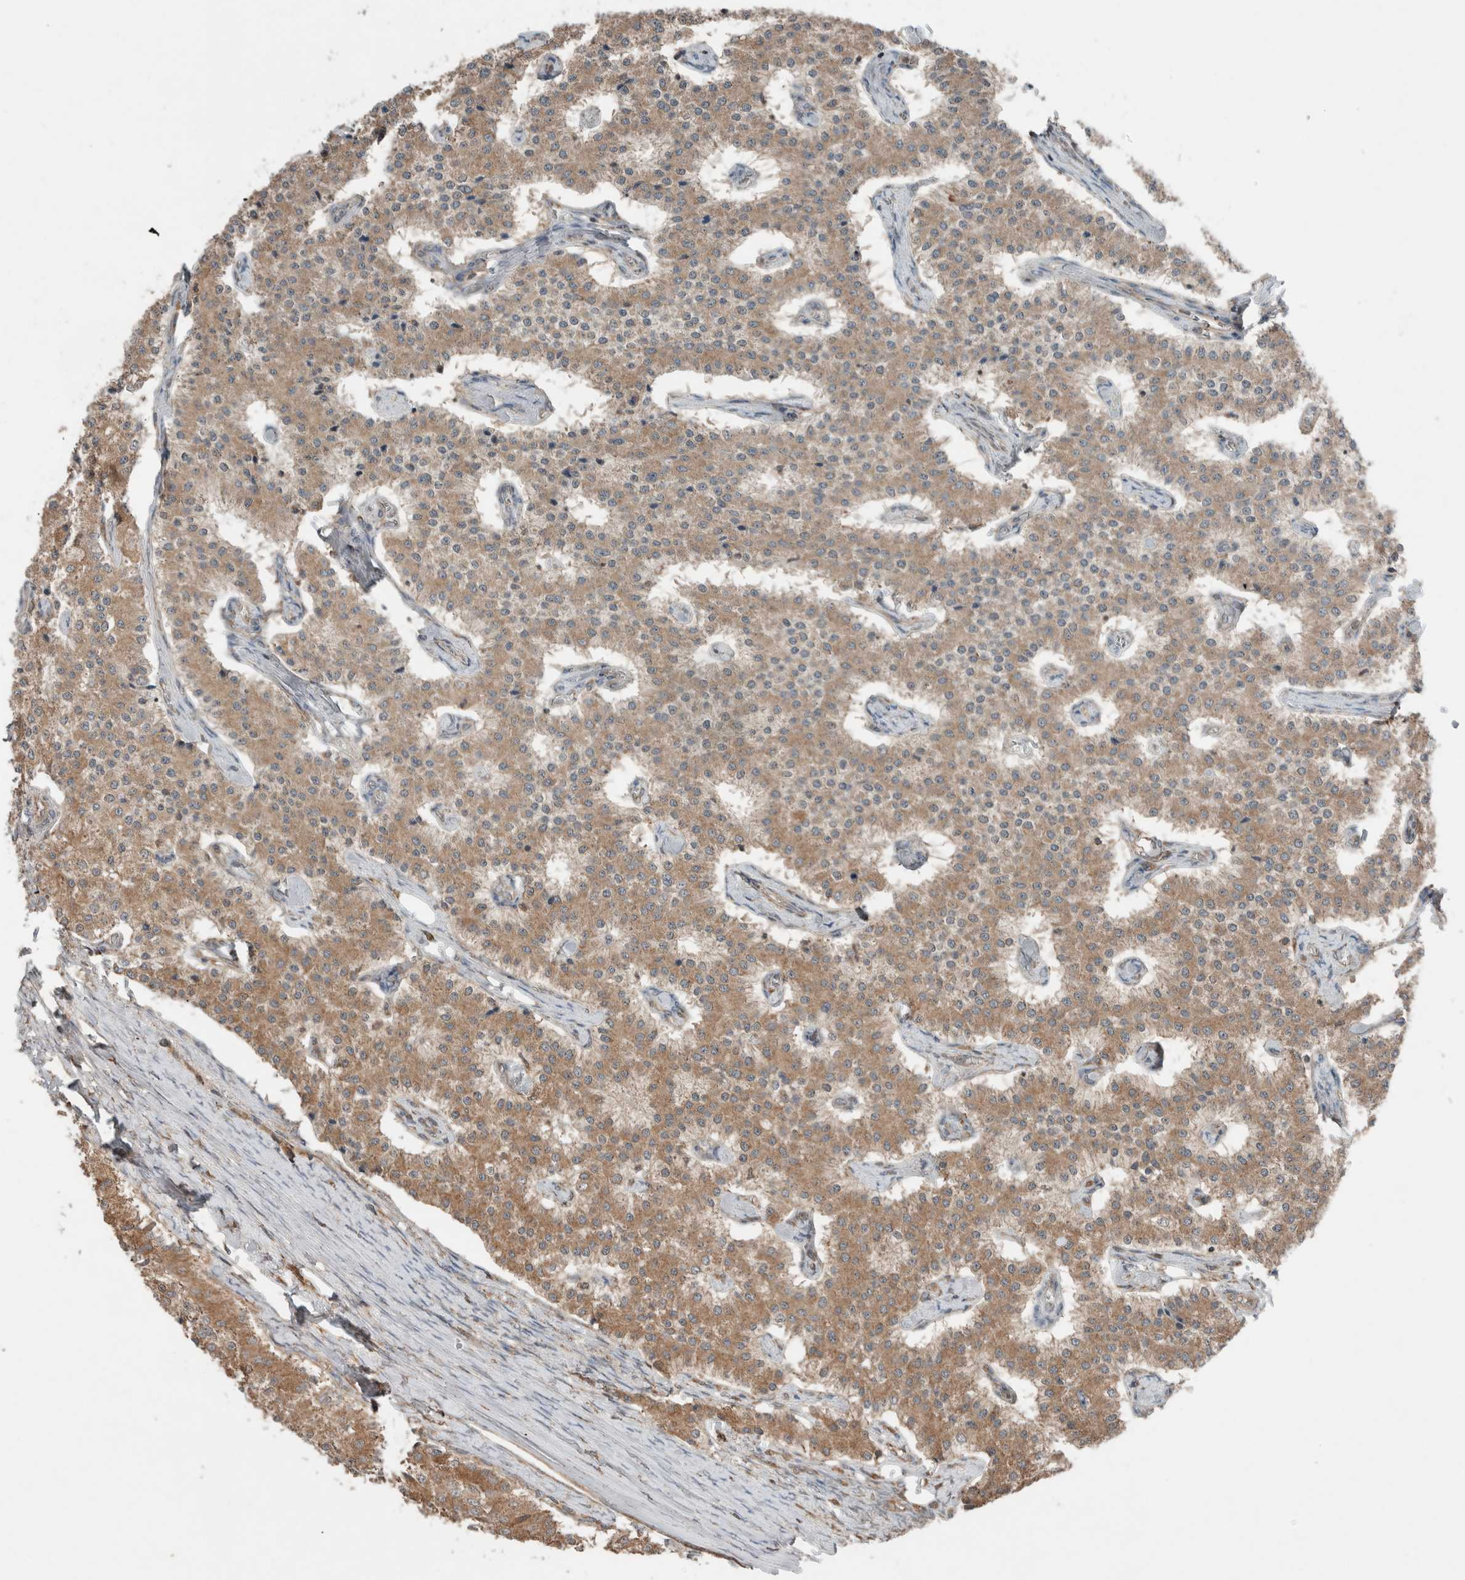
{"staining": {"intensity": "moderate", "quantity": ">75%", "location": "cytoplasmic/membranous"}, "tissue": "carcinoid", "cell_type": "Tumor cells", "image_type": "cancer", "snomed": [{"axis": "morphology", "description": "Carcinoid, malignant, NOS"}, {"axis": "topography", "description": "Colon"}], "caption": "The photomicrograph exhibits a brown stain indicating the presence of a protein in the cytoplasmic/membranous of tumor cells in malignant carcinoid. The protein is stained brown, and the nuclei are stained in blue (DAB (3,3'-diaminobenzidine) IHC with brightfield microscopy, high magnification).", "gene": "KLK14", "patient": {"sex": "female", "age": 52}}